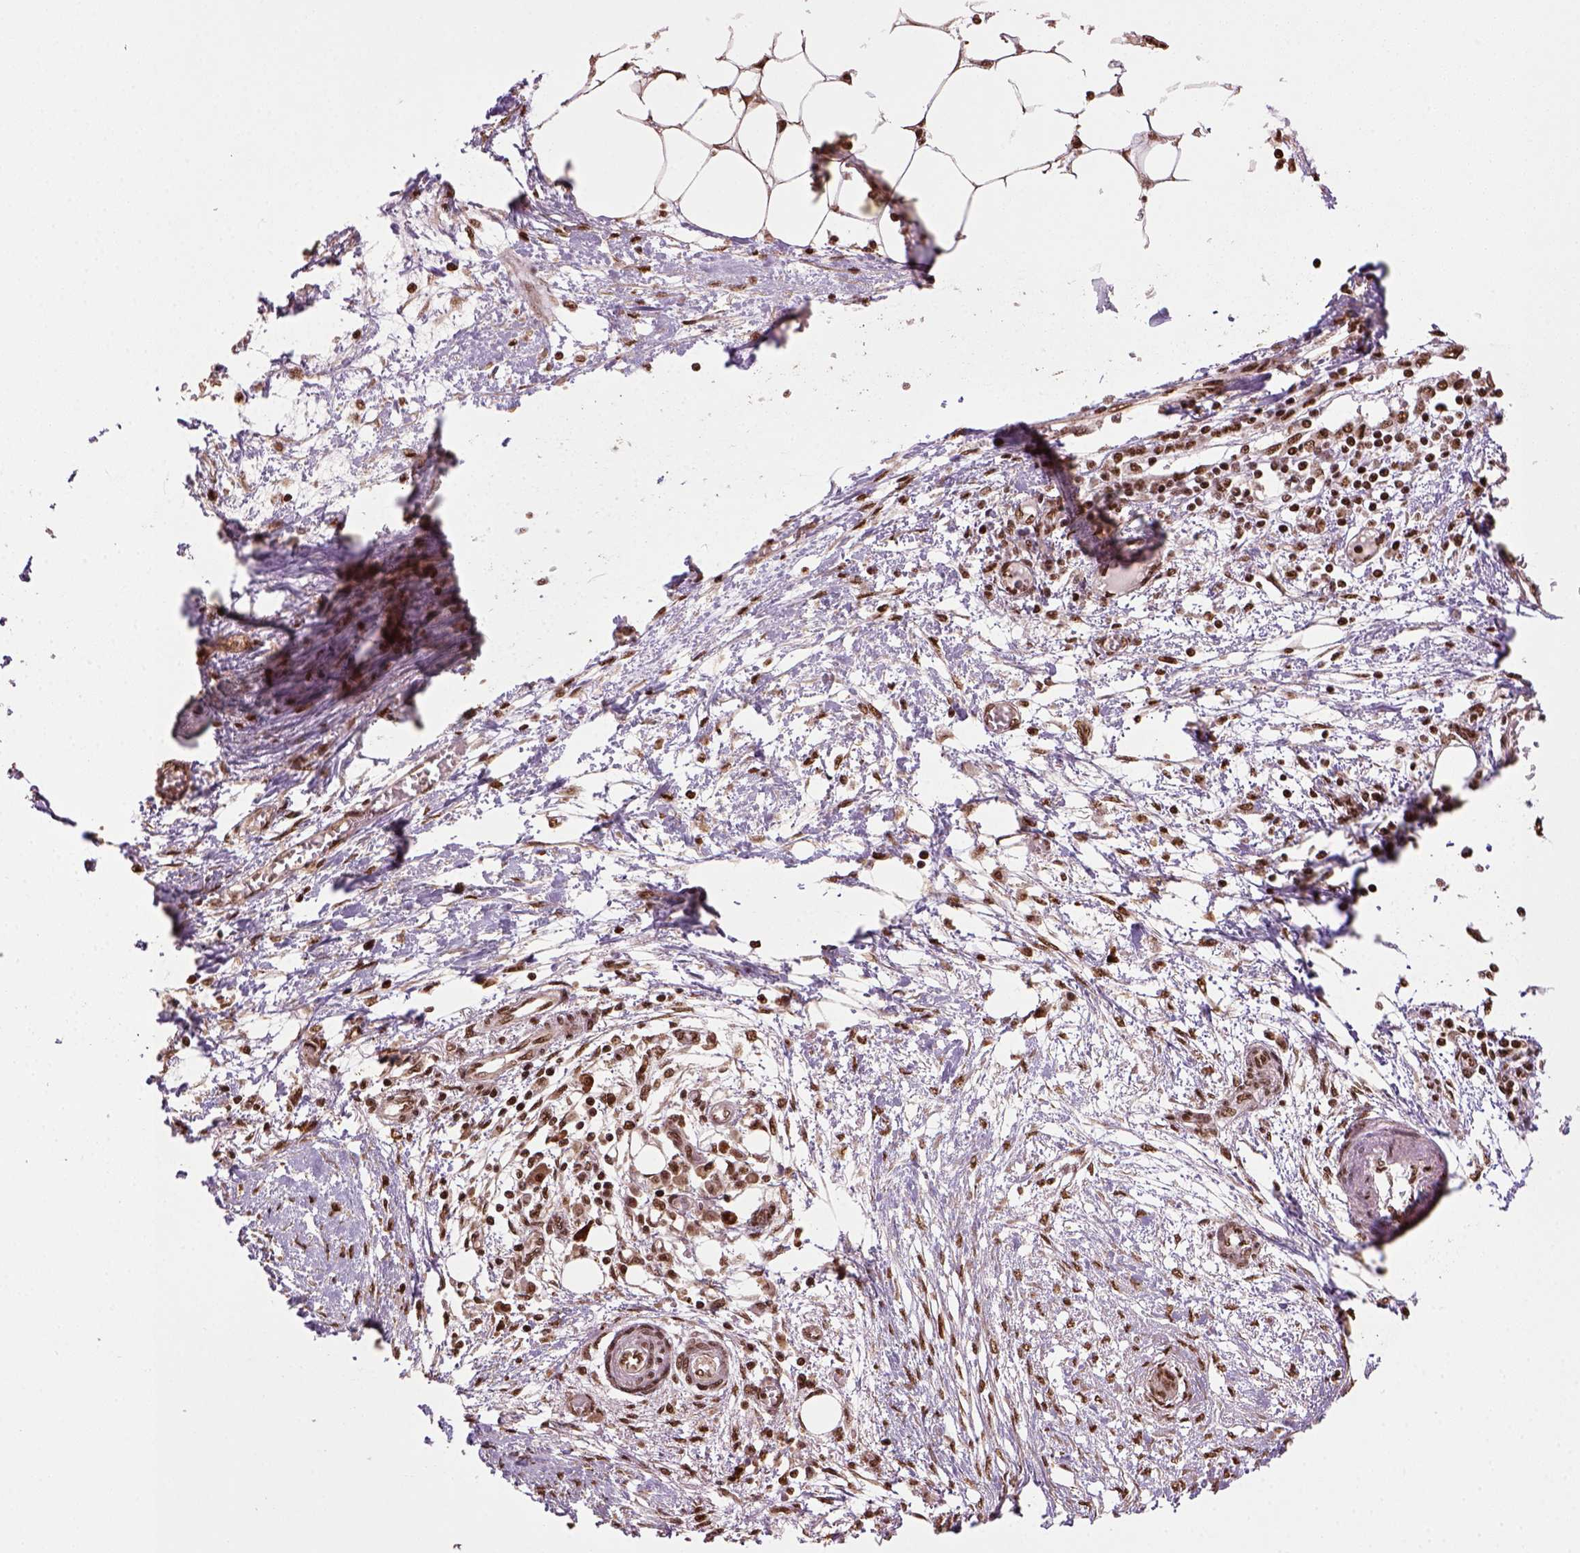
{"staining": {"intensity": "strong", "quantity": "25%-75%", "location": "nuclear"}, "tissue": "endometrial cancer", "cell_type": "Tumor cells", "image_type": "cancer", "snomed": [{"axis": "morphology", "description": "Adenocarcinoma, NOS"}, {"axis": "morphology", "description": "Adenocarcinoma, metastatic, NOS"}, {"axis": "topography", "description": "Adipose tissue"}, {"axis": "topography", "description": "Endometrium"}], "caption": "Adenocarcinoma (endometrial) stained for a protein (brown) shows strong nuclear positive staining in approximately 25%-75% of tumor cells.", "gene": "CCAR1", "patient": {"sex": "female", "age": 67}}